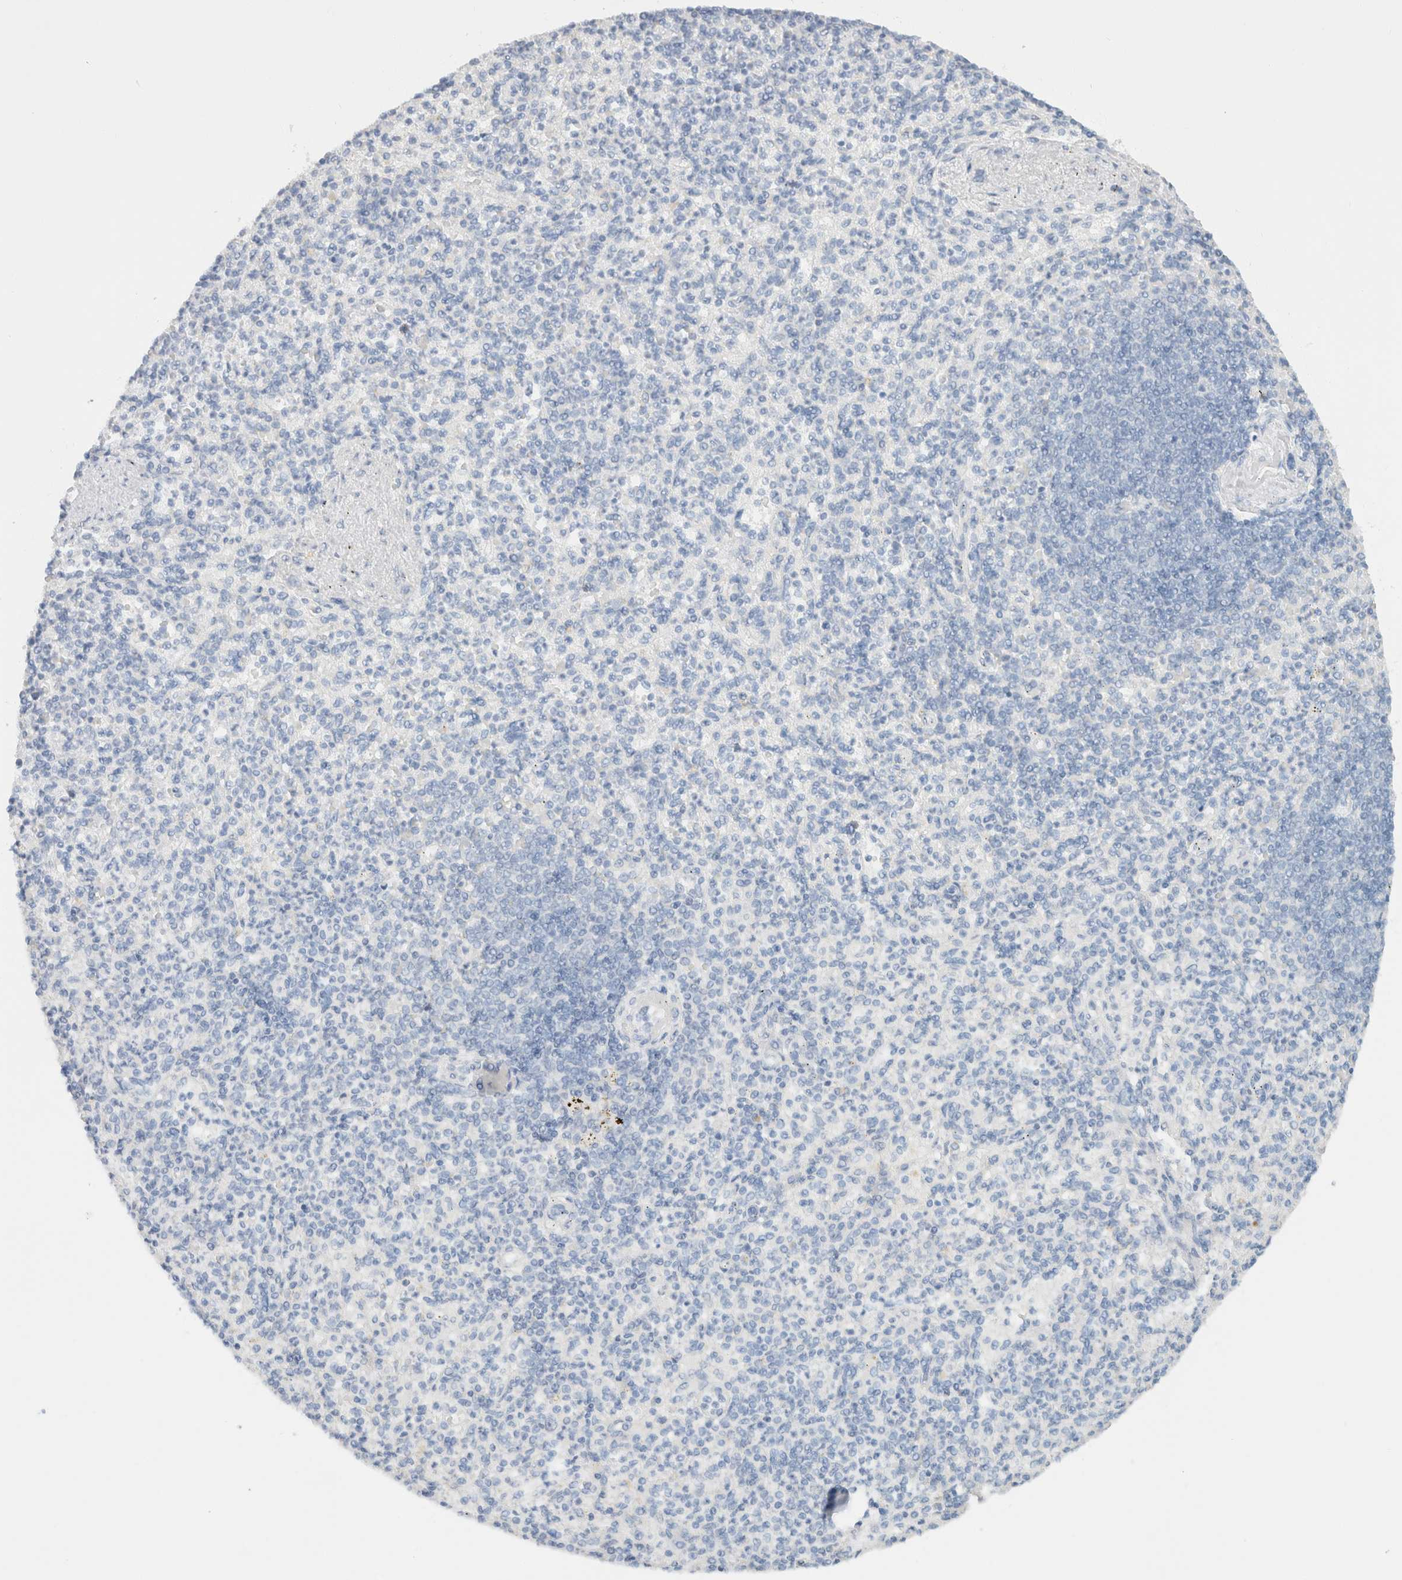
{"staining": {"intensity": "negative", "quantity": "none", "location": "none"}, "tissue": "spleen", "cell_type": "Cells in red pulp", "image_type": "normal", "snomed": [{"axis": "morphology", "description": "Normal tissue, NOS"}, {"axis": "topography", "description": "Spleen"}], "caption": "High power microscopy image of an immunohistochemistry (IHC) image of benign spleen, revealing no significant positivity in cells in red pulp. Brightfield microscopy of immunohistochemistry (IHC) stained with DAB (3,3'-diaminobenzidine) (brown) and hematoxylin (blue), captured at high magnification.", "gene": "CPQ", "patient": {"sex": "female", "age": 74}}